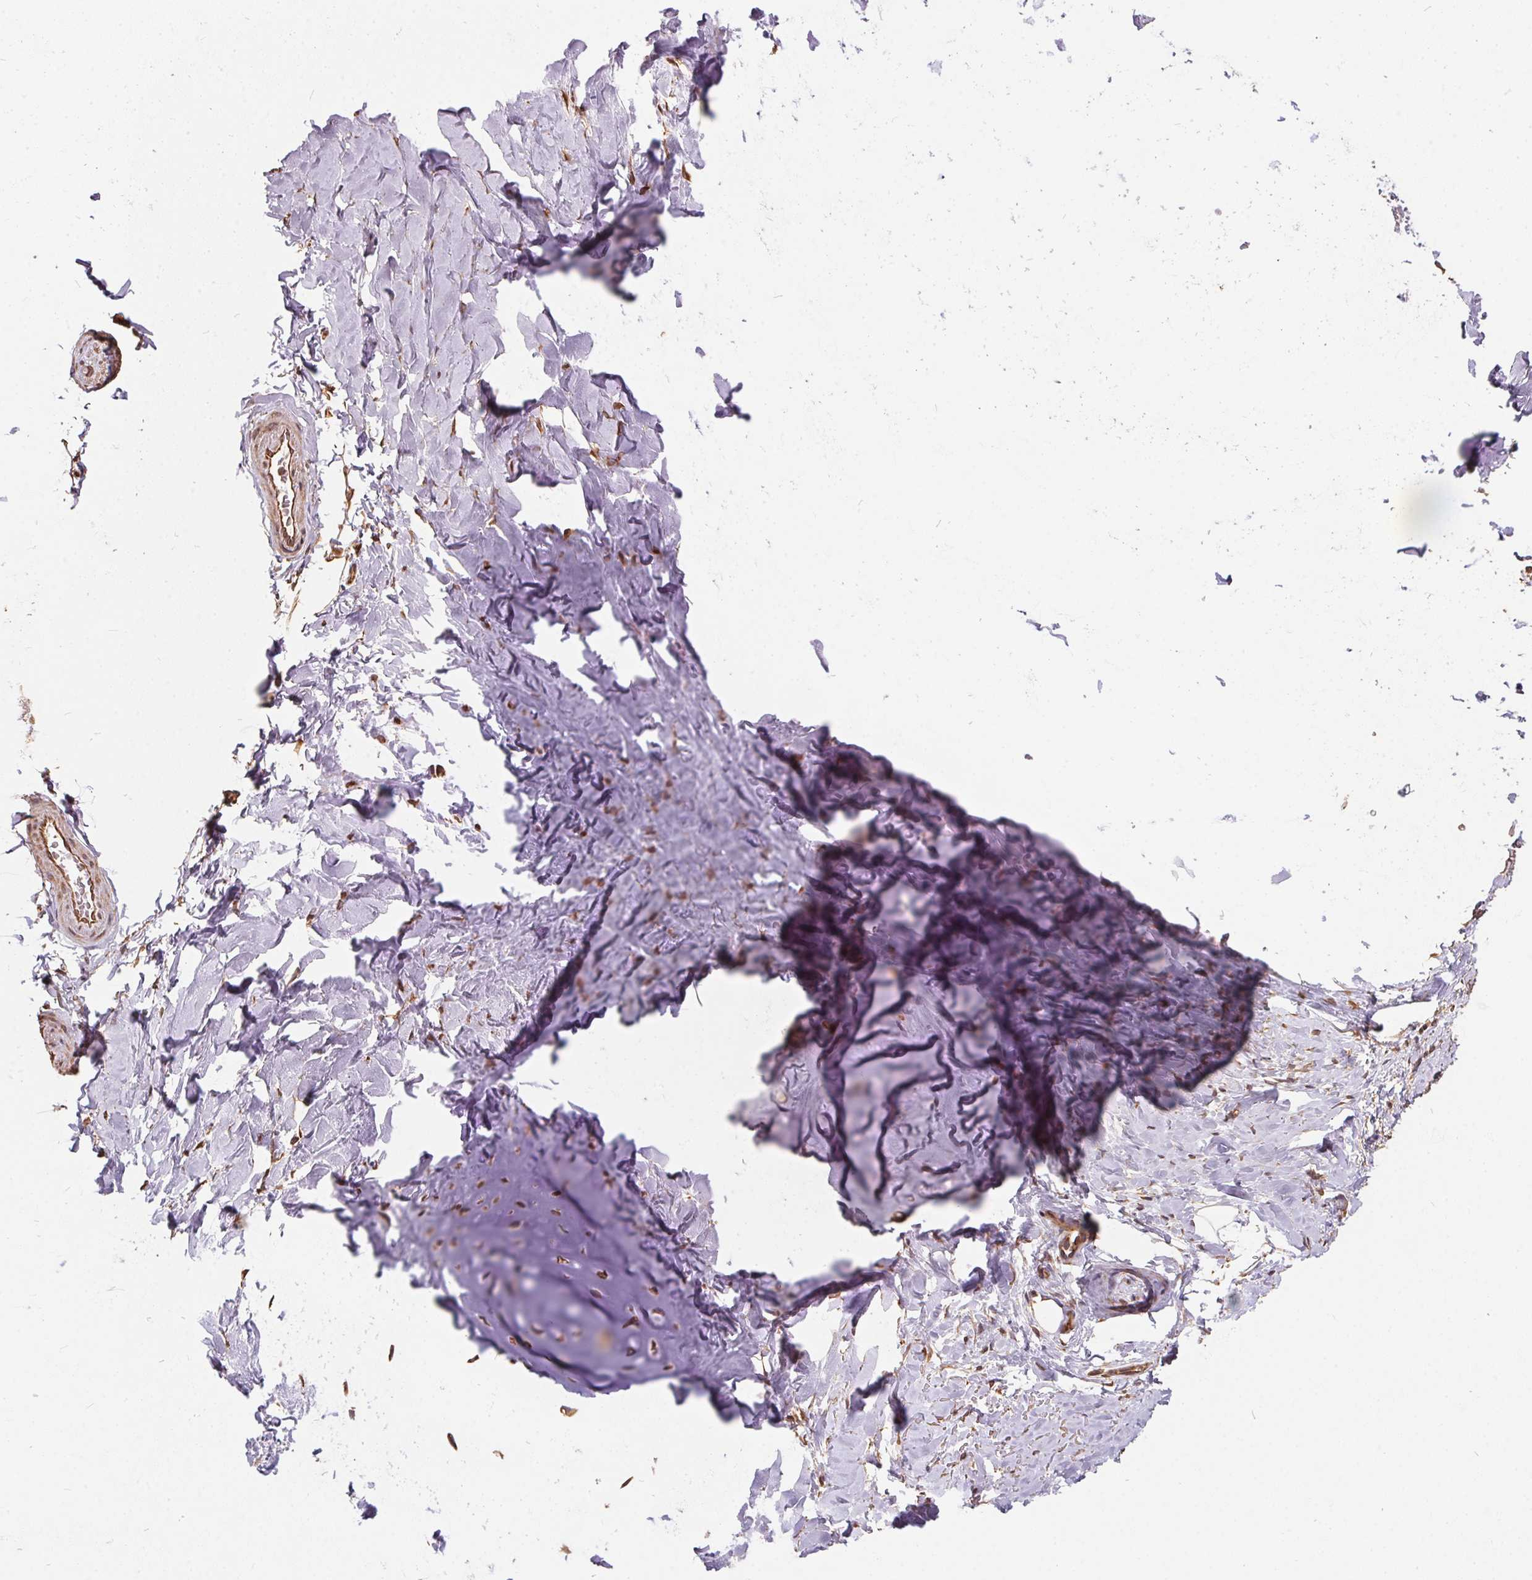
{"staining": {"intensity": "strong", "quantity": ">75%", "location": "cytoplasmic/membranous,nuclear"}, "tissue": "adipose tissue", "cell_type": "Adipocytes", "image_type": "normal", "snomed": [{"axis": "morphology", "description": "Normal tissue, NOS"}, {"axis": "topography", "description": "Cartilage tissue"}, {"axis": "topography", "description": "Bronchus"}], "caption": "IHC histopathology image of normal adipose tissue: adipose tissue stained using IHC shows high levels of strong protein expression localized specifically in the cytoplasmic/membranous,nuclear of adipocytes, appearing as a cytoplasmic/membranous,nuclear brown color.", "gene": "EIF2S1", "patient": {"sex": "female", "age": 79}}